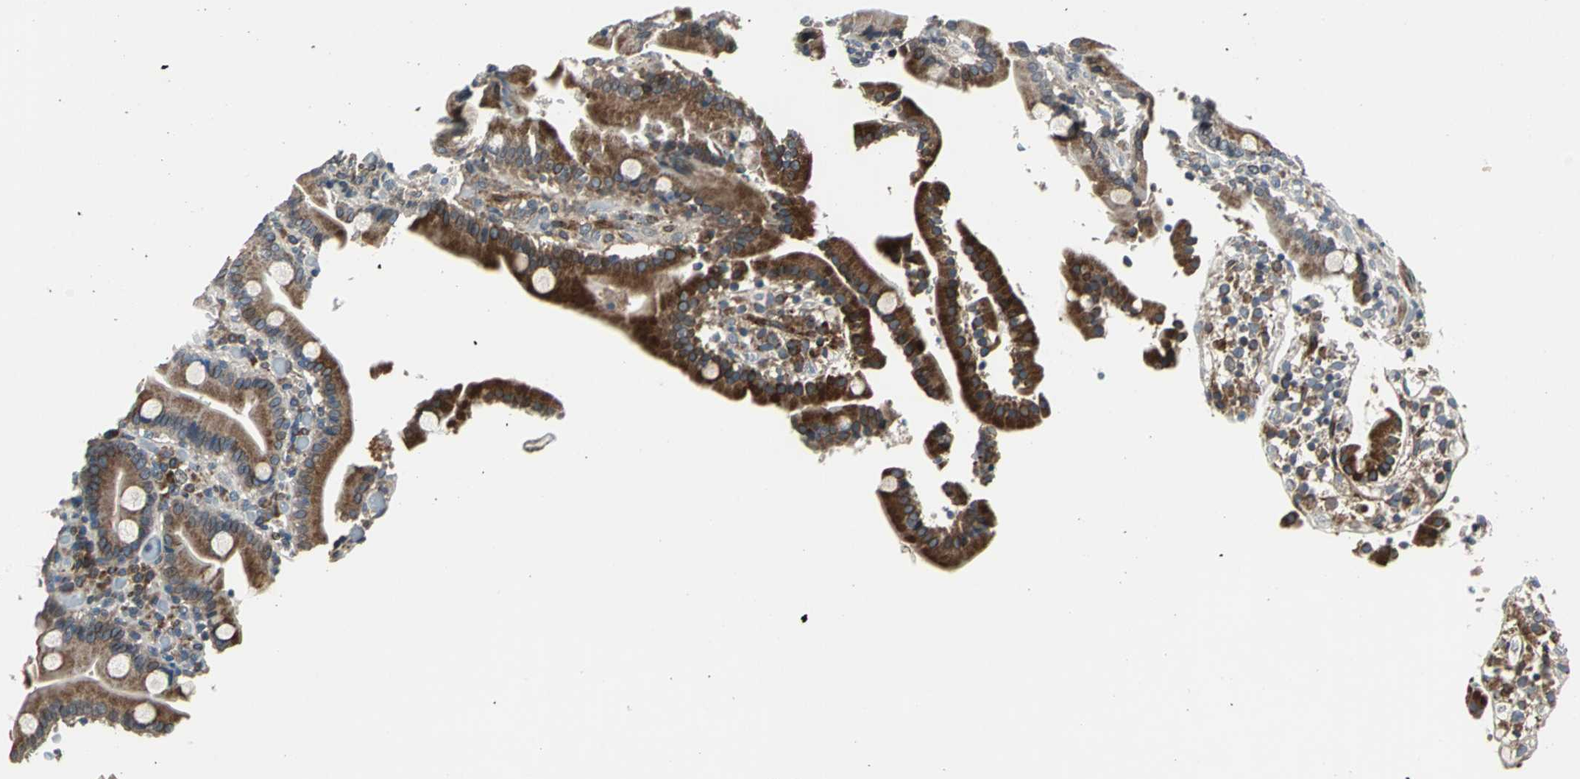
{"staining": {"intensity": "strong", "quantity": ">75%", "location": "cytoplasmic/membranous"}, "tissue": "duodenum", "cell_type": "Glandular cells", "image_type": "normal", "snomed": [{"axis": "morphology", "description": "Normal tissue, NOS"}, {"axis": "topography", "description": "Duodenum"}], "caption": "Approximately >75% of glandular cells in unremarkable human duodenum demonstrate strong cytoplasmic/membranous protein expression as visualized by brown immunohistochemical staining.", "gene": "HTATIP2", "patient": {"sex": "female", "age": 53}}